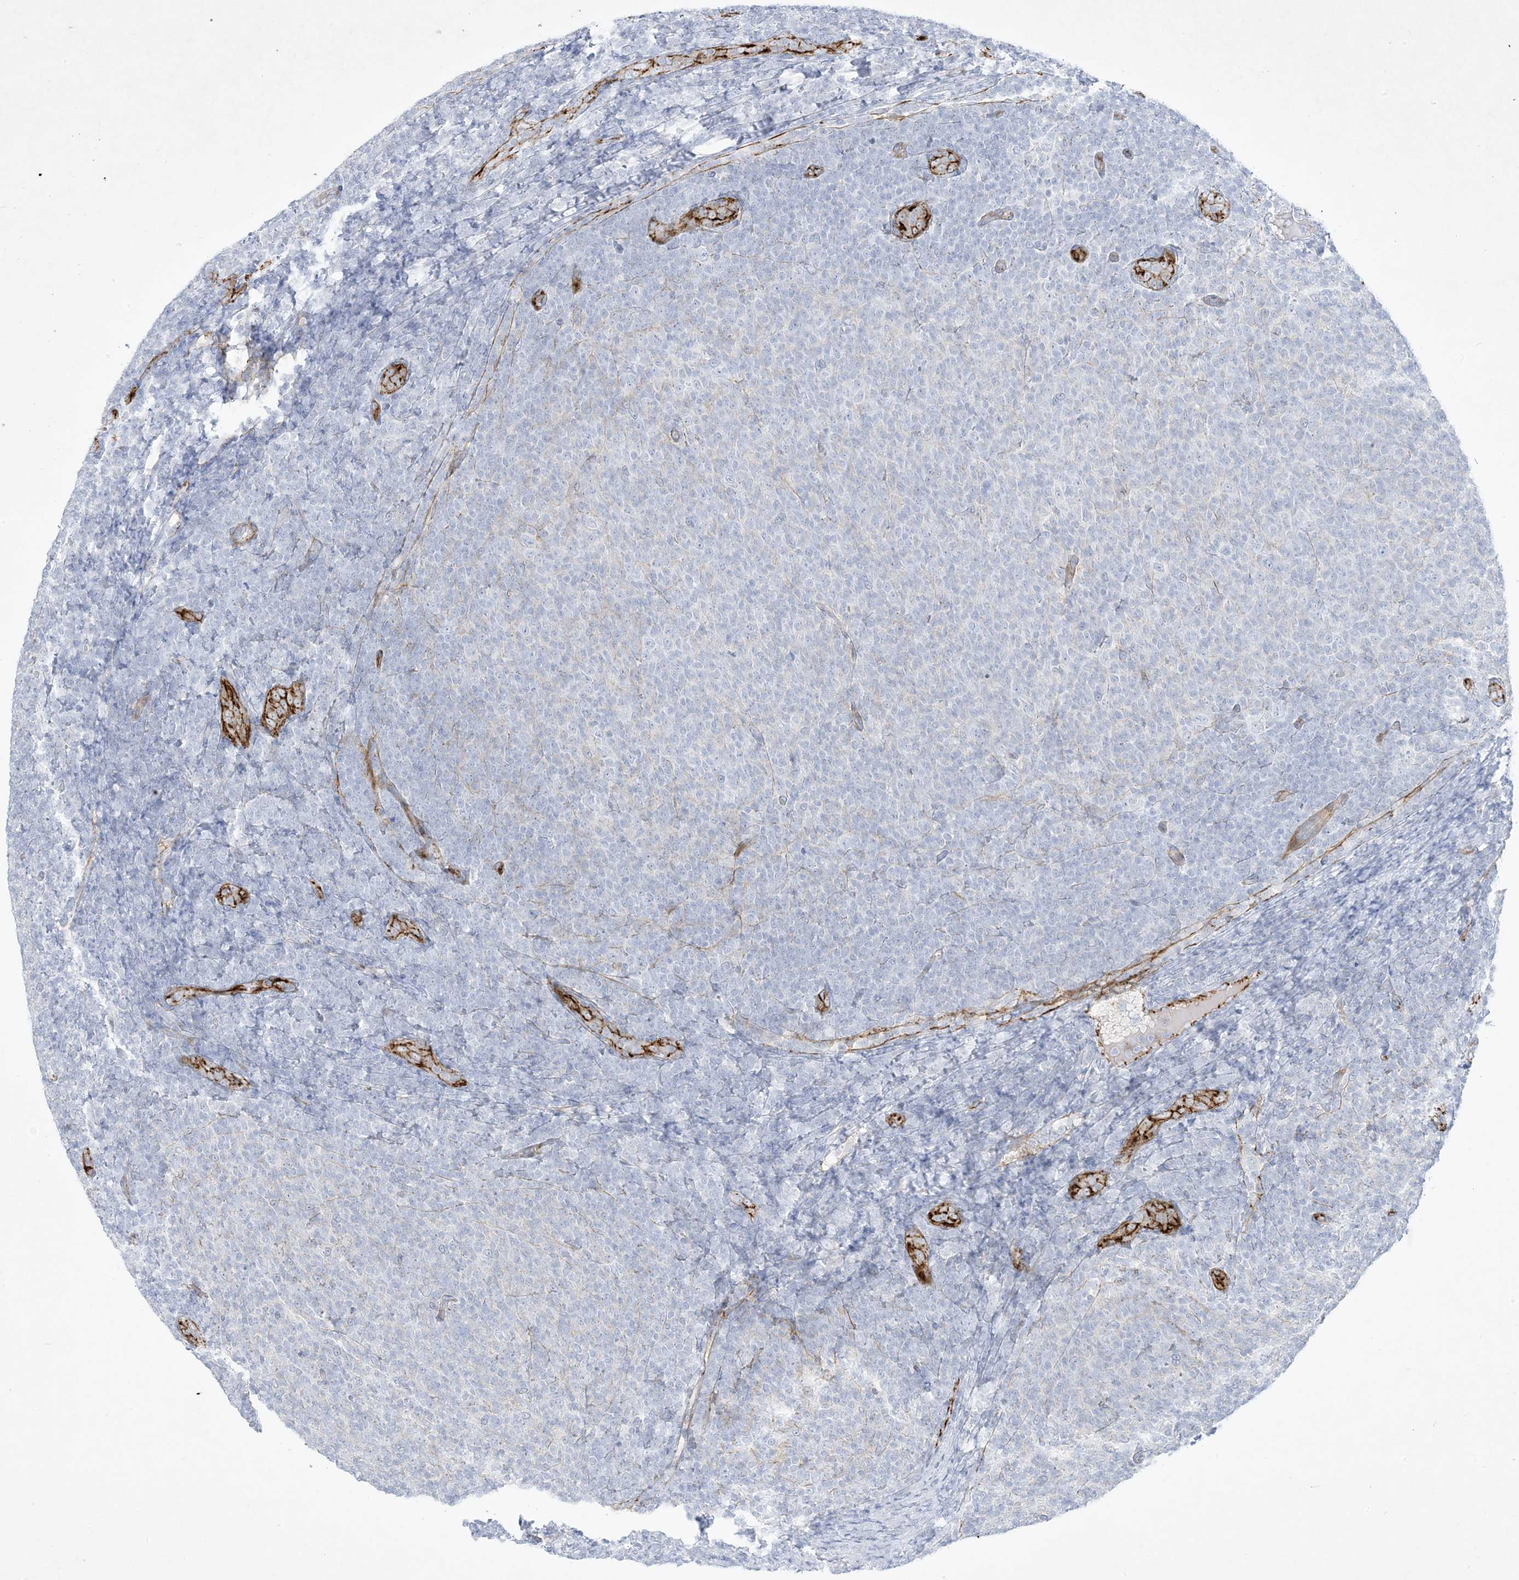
{"staining": {"intensity": "negative", "quantity": "none", "location": "none"}, "tissue": "lymphoma", "cell_type": "Tumor cells", "image_type": "cancer", "snomed": [{"axis": "morphology", "description": "Malignant lymphoma, non-Hodgkin's type, Low grade"}, {"axis": "topography", "description": "Lymph node"}], "caption": "Immunohistochemistry histopathology image of lymphoma stained for a protein (brown), which displays no expression in tumor cells. Nuclei are stained in blue.", "gene": "B3GNT7", "patient": {"sex": "male", "age": 66}}